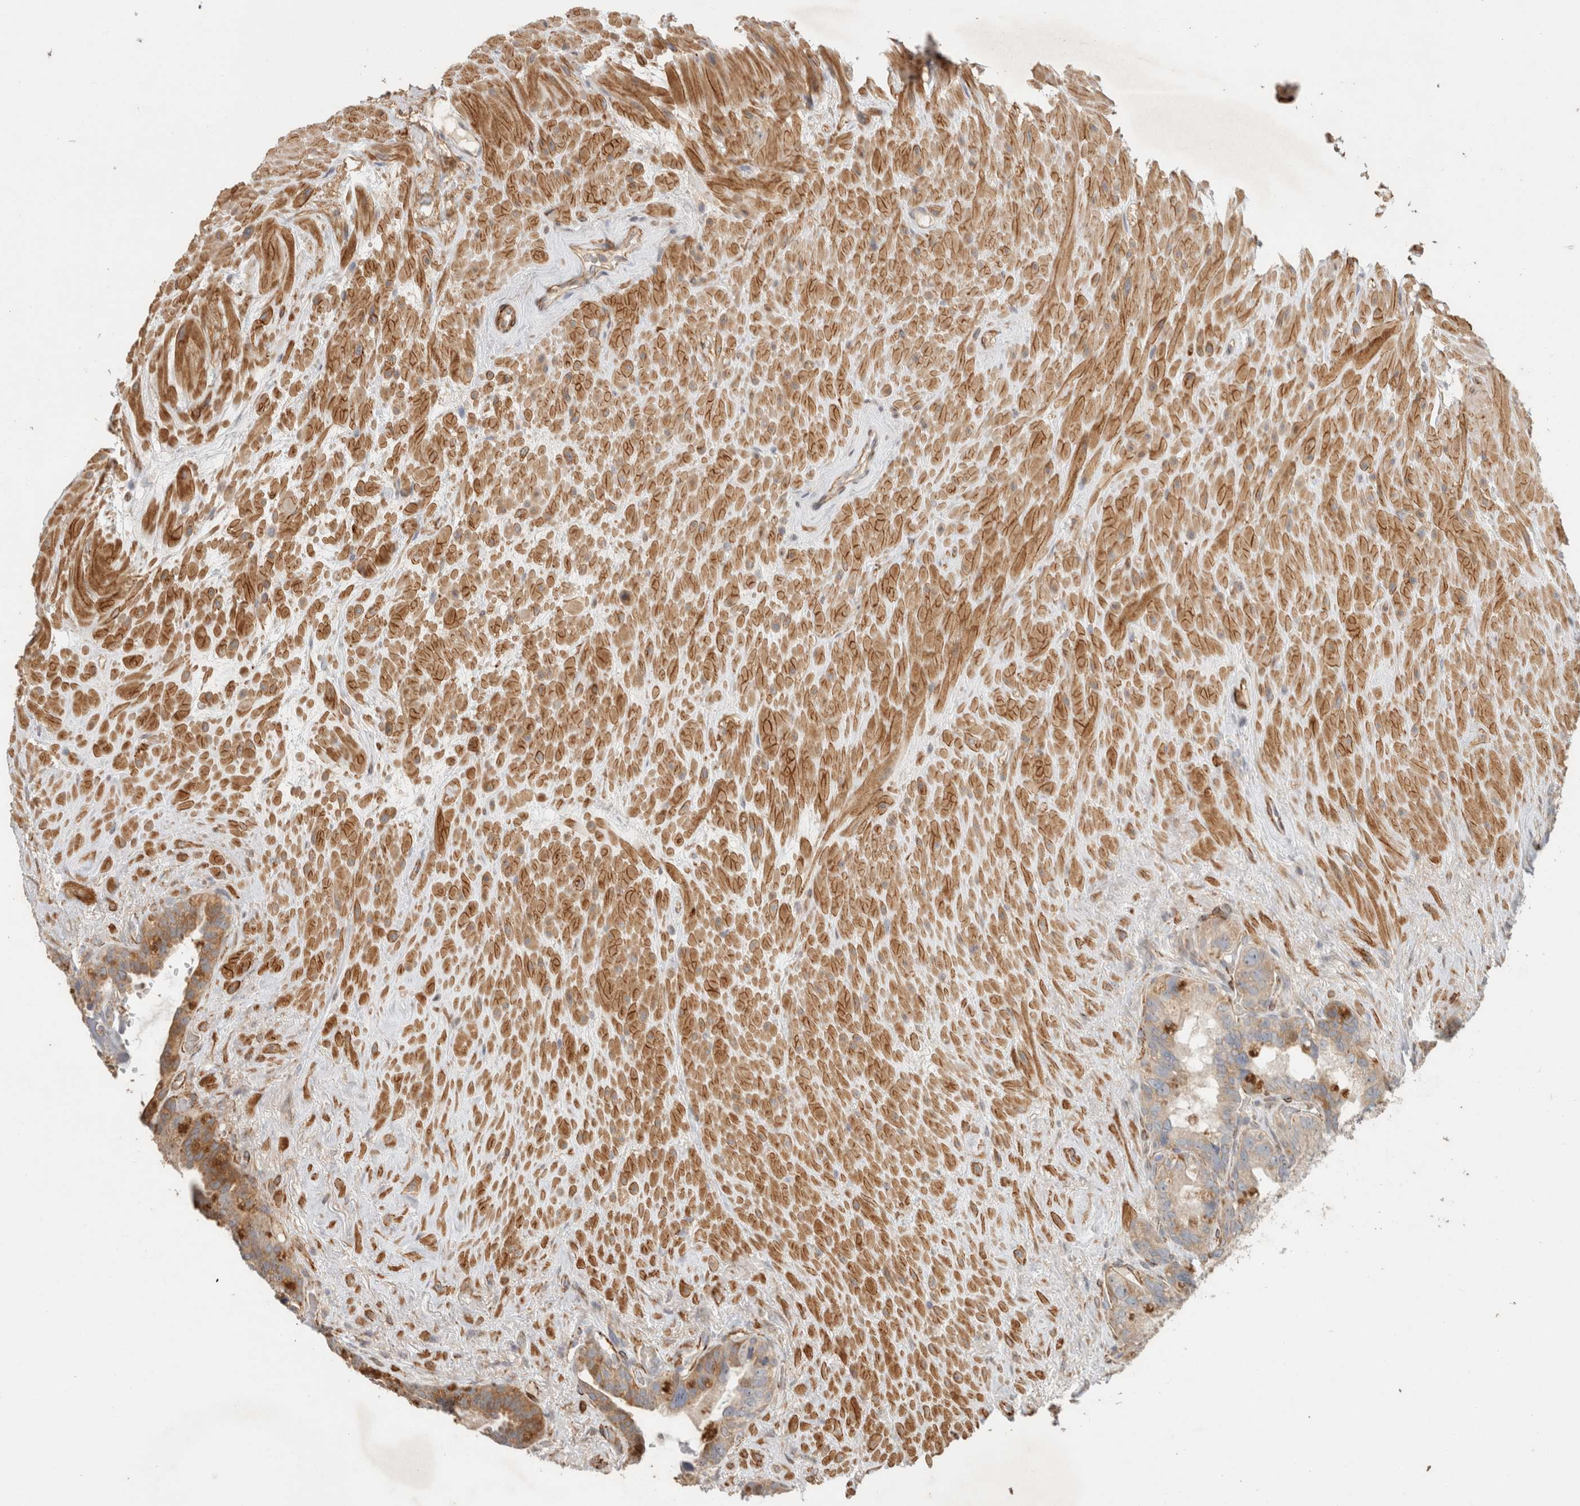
{"staining": {"intensity": "moderate", "quantity": "<25%", "location": "cytoplasmic/membranous"}, "tissue": "seminal vesicle", "cell_type": "Glandular cells", "image_type": "normal", "snomed": [{"axis": "morphology", "description": "Normal tissue, NOS"}, {"axis": "topography", "description": "Seminal veicle"}], "caption": "DAB (3,3'-diaminobenzidine) immunohistochemical staining of benign seminal vesicle displays moderate cytoplasmic/membranous protein staining in about <25% of glandular cells.", "gene": "SIPA1L2", "patient": {"sex": "male", "age": 80}}